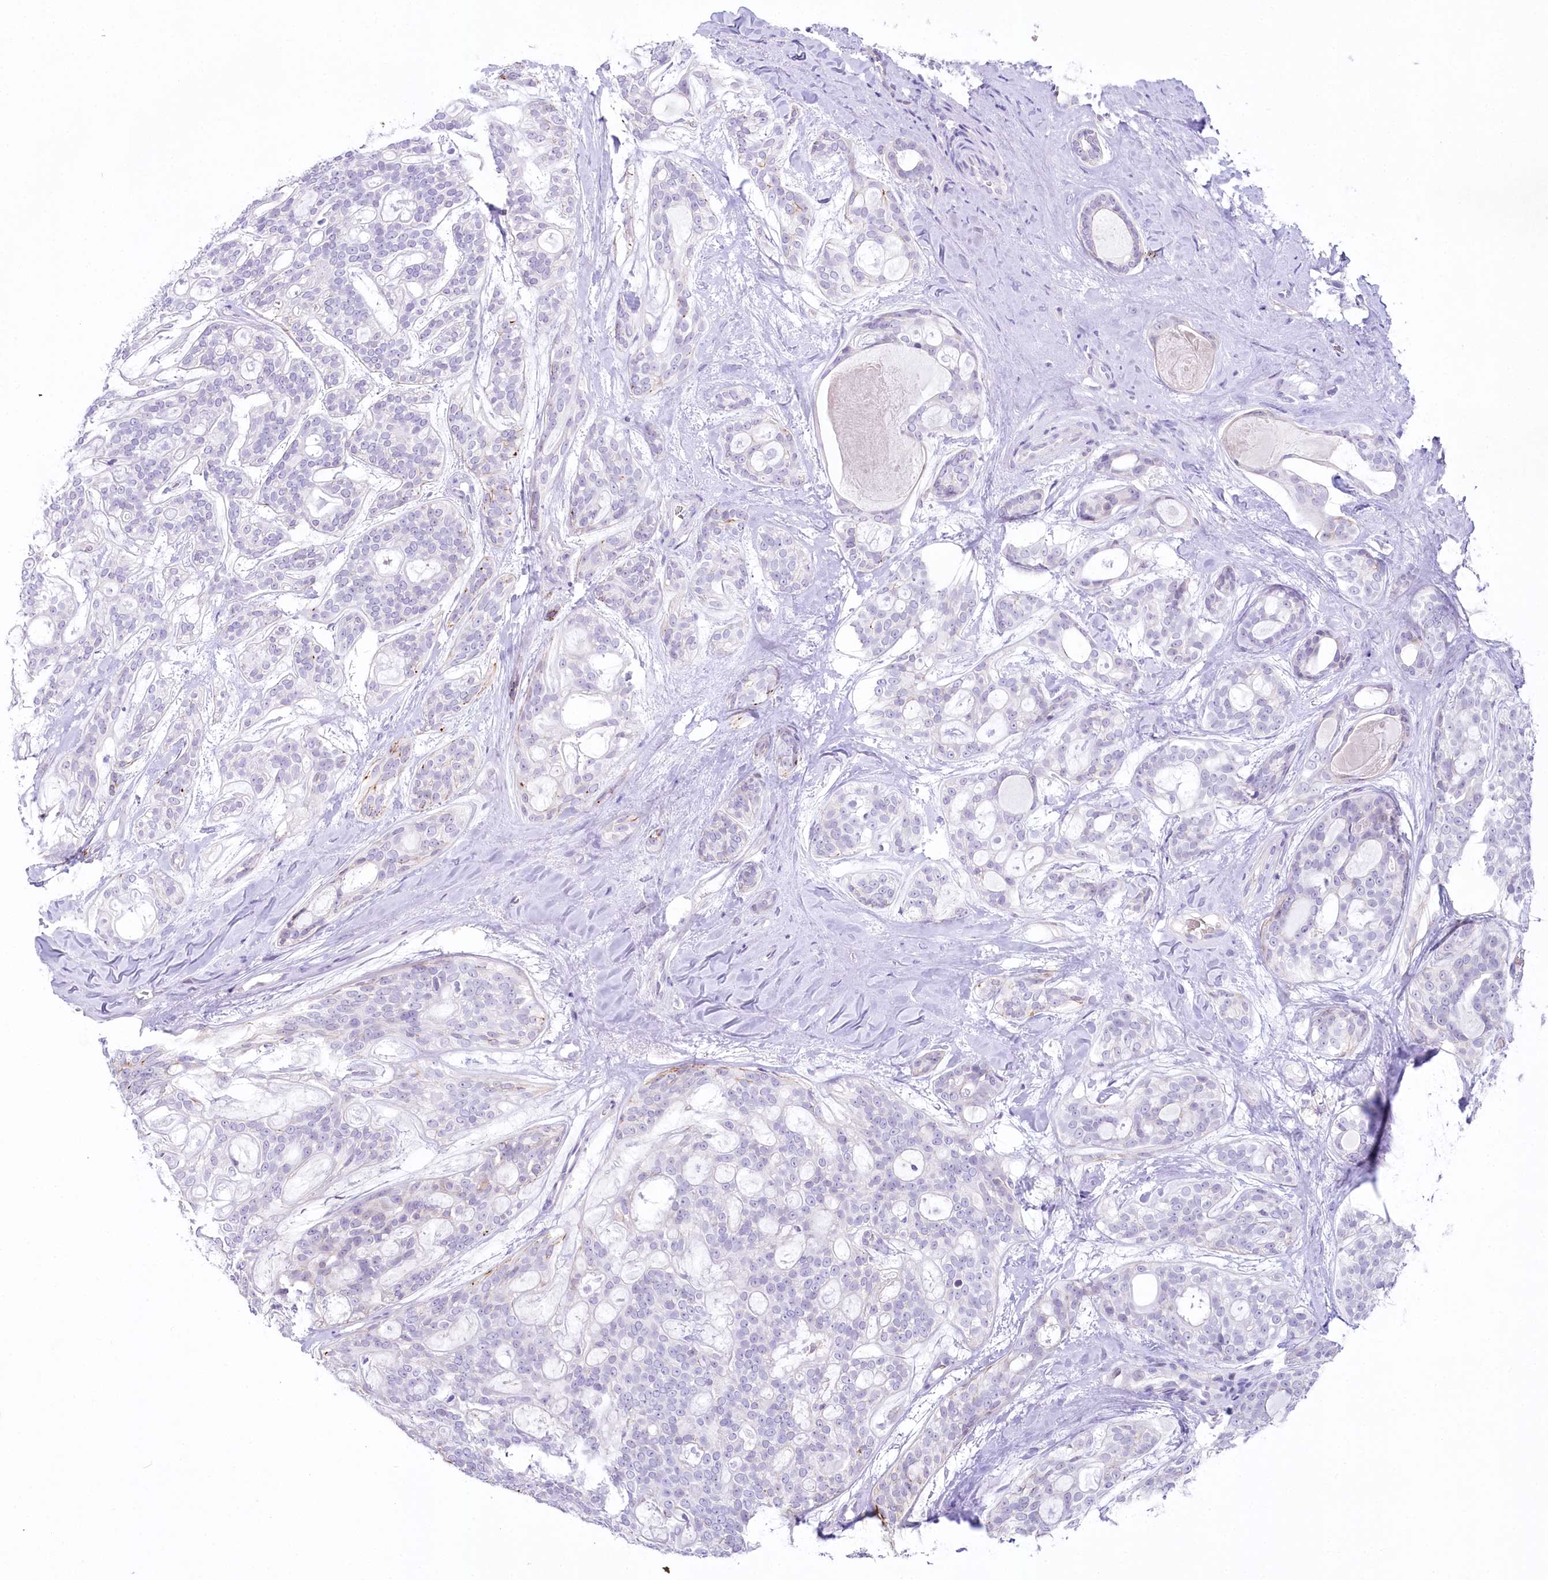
{"staining": {"intensity": "negative", "quantity": "none", "location": "none"}, "tissue": "head and neck cancer", "cell_type": "Tumor cells", "image_type": "cancer", "snomed": [{"axis": "morphology", "description": "Adenocarcinoma, NOS"}, {"axis": "topography", "description": "Head-Neck"}], "caption": "This is an immunohistochemistry histopathology image of human head and neck adenocarcinoma. There is no expression in tumor cells.", "gene": "MYOZ1", "patient": {"sex": "male", "age": 66}}